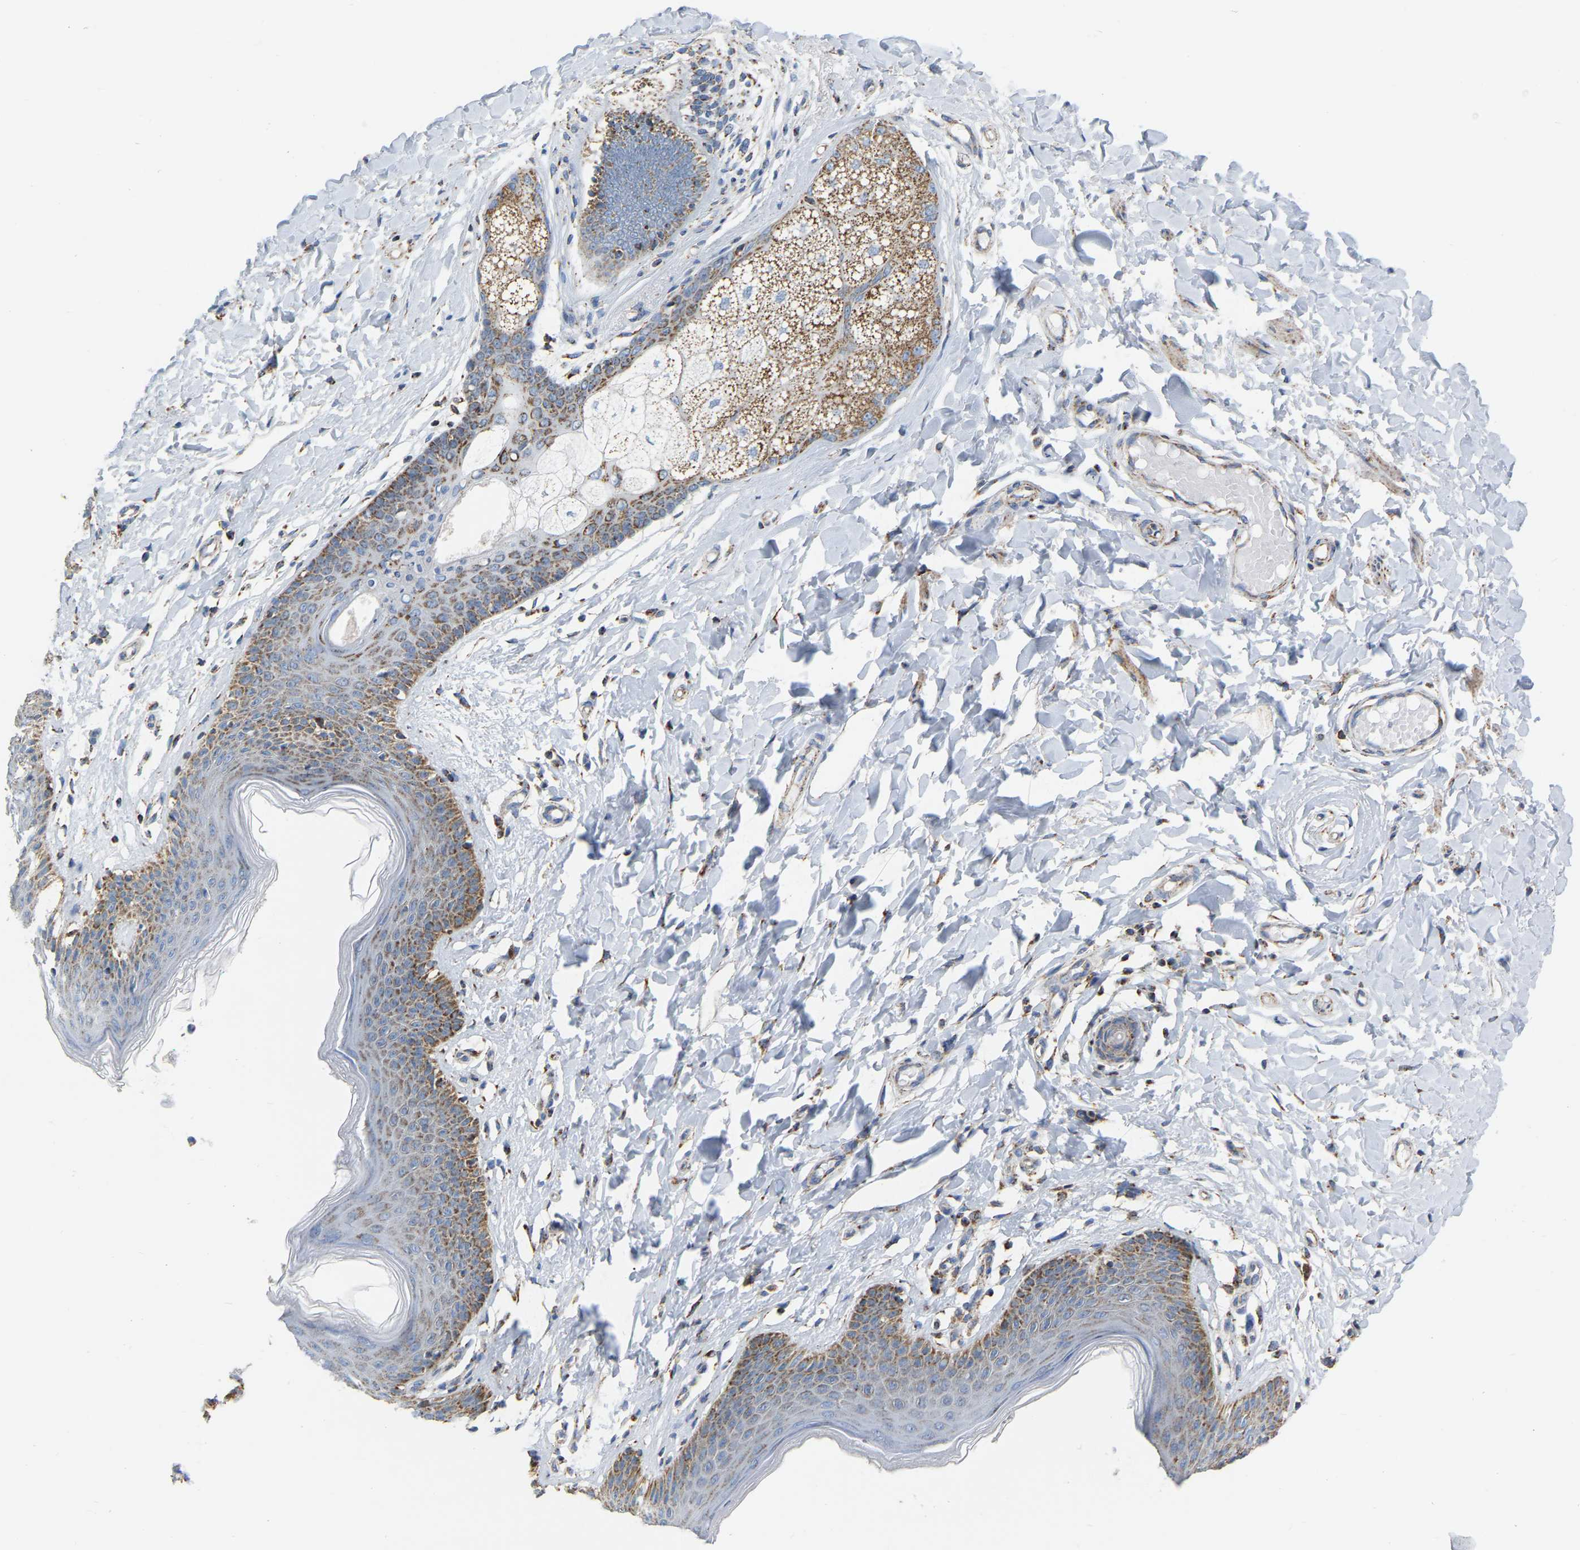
{"staining": {"intensity": "moderate", "quantity": "<25%", "location": "cytoplasmic/membranous"}, "tissue": "skin", "cell_type": "Epidermal cells", "image_type": "normal", "snomed": [{"axis": "morphology", "description": "Normal tissue, NOS"}, {"axis": "topography", "description": "Vulva"}], "caption": "Immunohistochemistry (IHC) (DAB) staining of normal human skin displays moderate cytoplasmic/membranous protein expression in about <25% of epidermal cells.", "gene": "CBLB", "patient": {"sex": "female", "age": 66}}